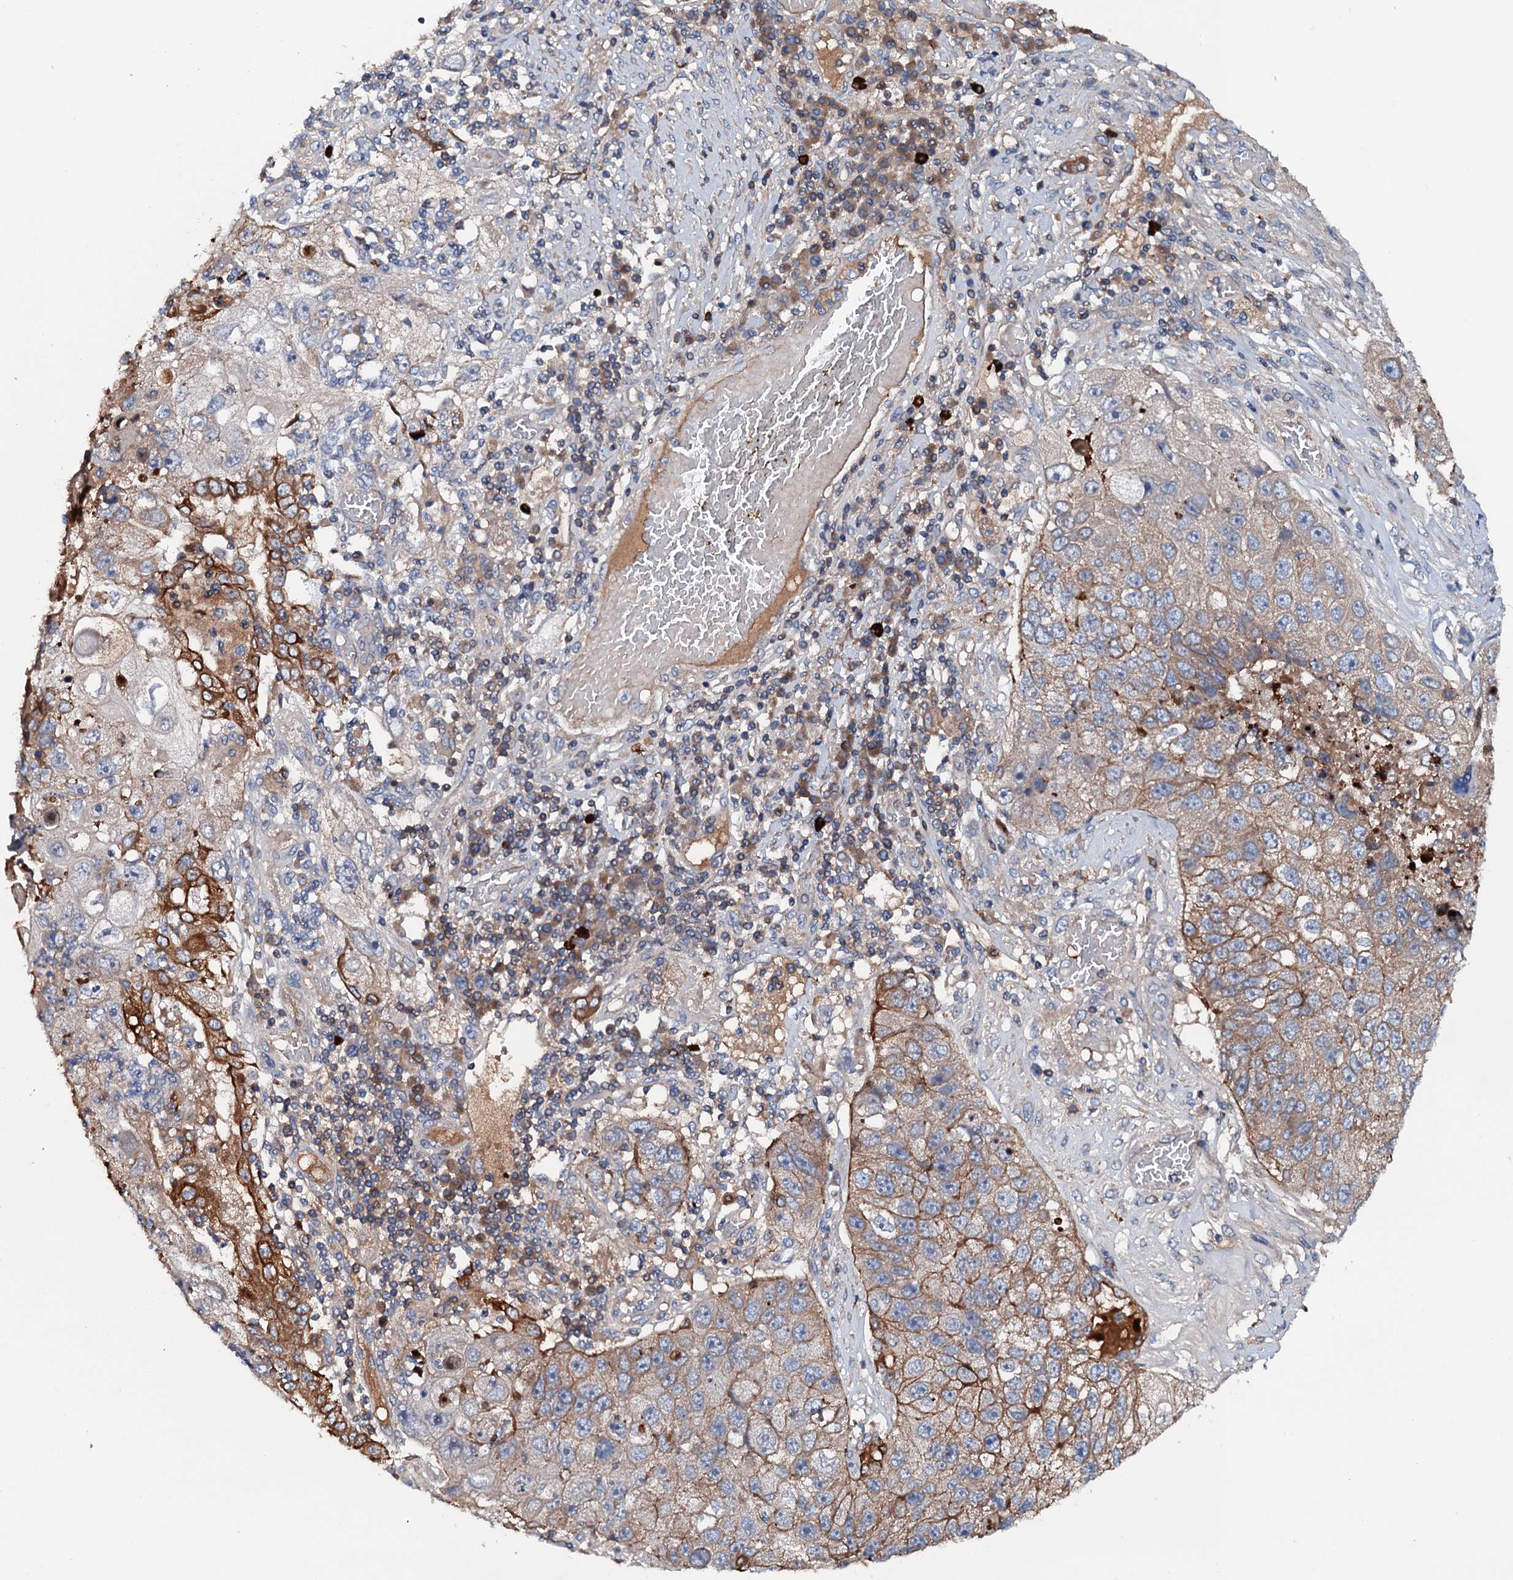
{"staining": {"intensity": "moderate", "quantity": "25%-75%", "location": "cytoplasmic/membranous"}, "tissue": "lung cancer", "cell_type": "Tumor cells", "image_type": "cancer", "snomed": [{"axis": "morphology", "description": "Squamous cell carcinoma, NOS"}, {"axis": "topography", "description": "Lung"}], "caption": "Approximately 25%-75% of tumor cells in human lung cancer demonstrate moderate cytoplasmic/membranous protein expression as visualized by brown immunohistochemical staining.", "gene": "NEK1", "patient": {"sex": "male", "age": 61}}